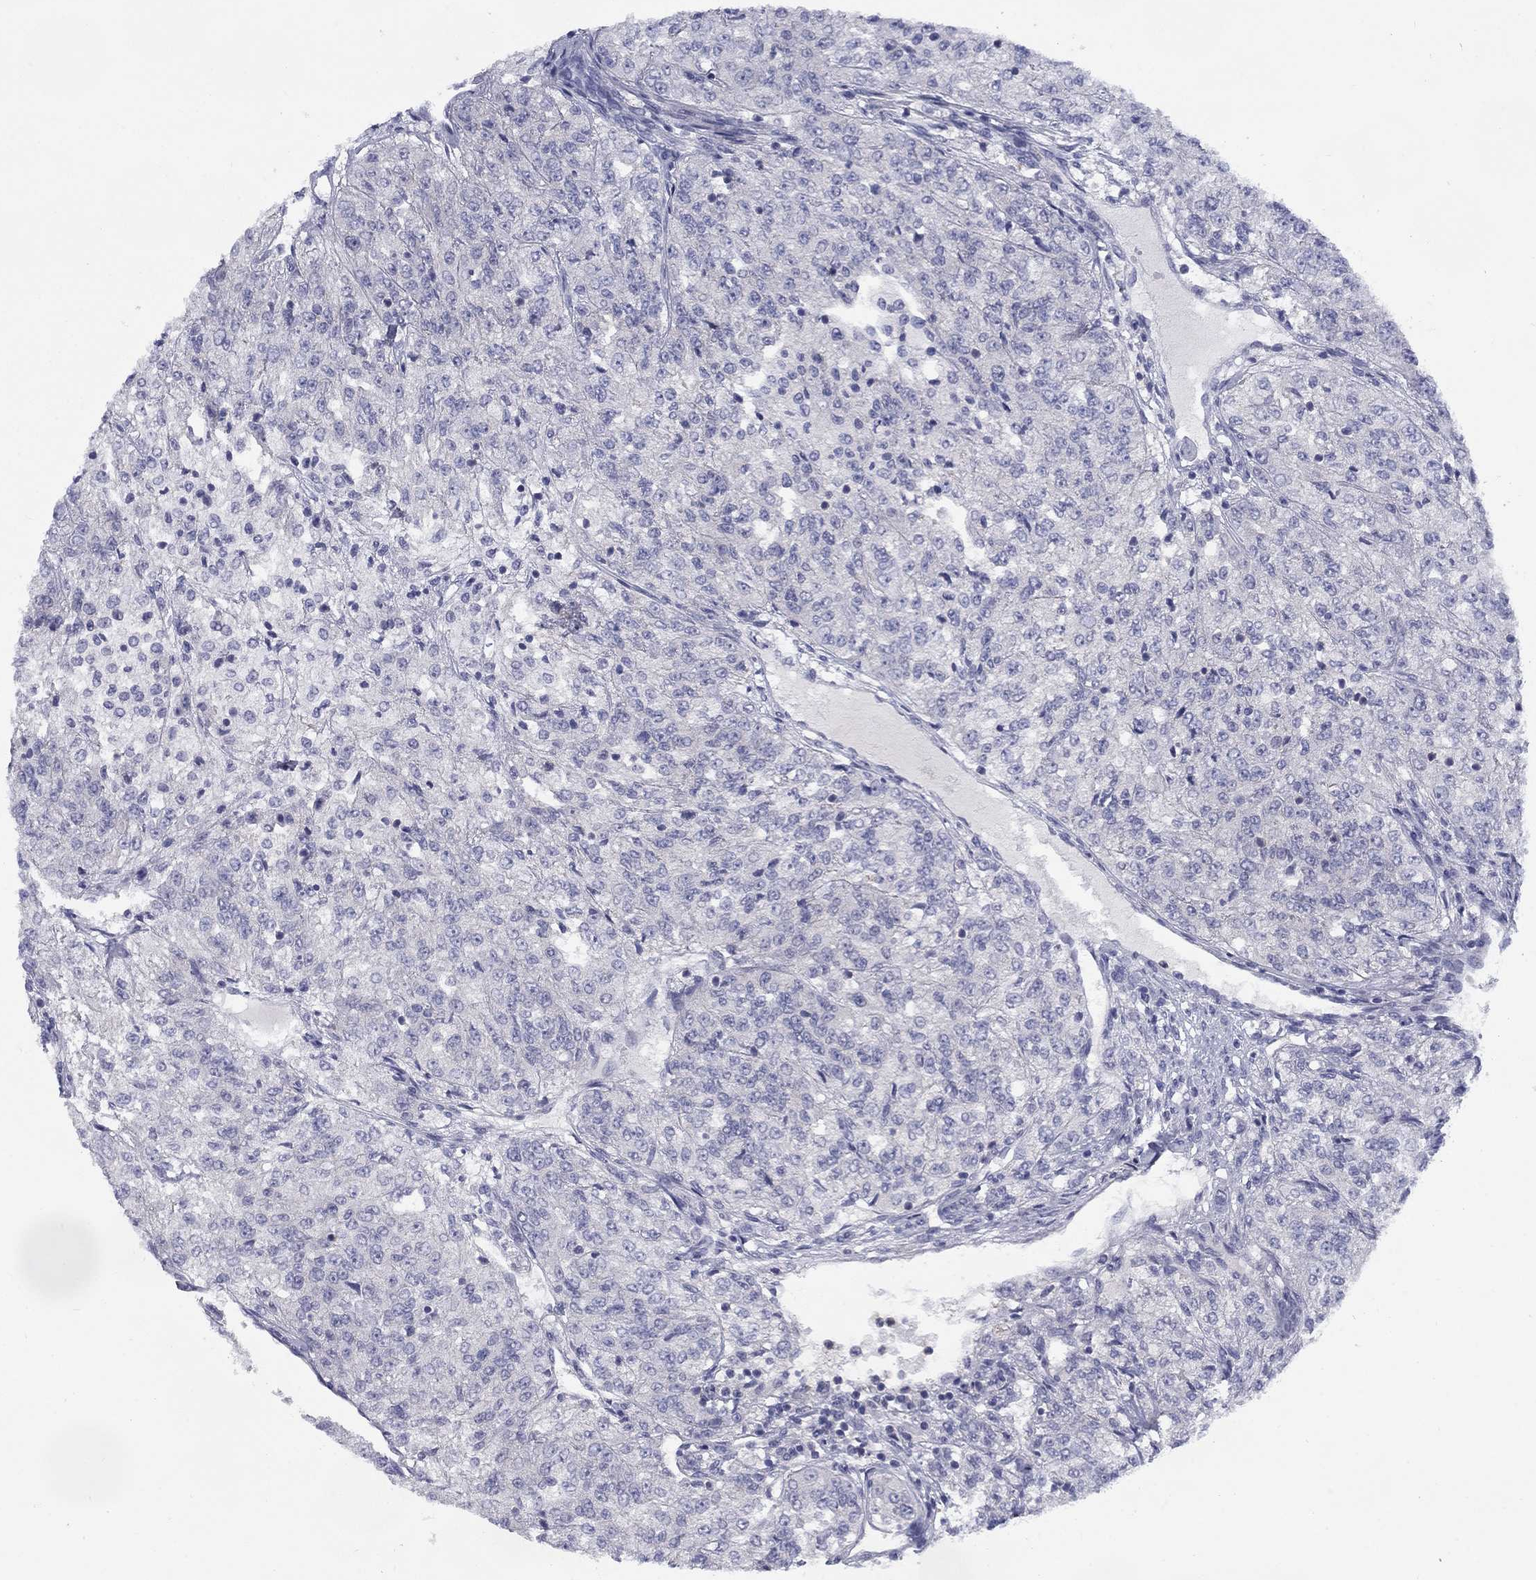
{"staining": {"intensity": "negative", "quantity": "none", "location": "none"}, "tissue": "renal cancer", "cell_type": "Tumor cells", "image_type": "cancer", "snomed": [{"axis": "morphology", "description": "Adenocarcinoma, NOS"}, {"axis": "topography", "description": "Kidney"}], "caption": "Immunohistochemistry (IHC) micrograph of renal adenocarcinoma stained for a protein (brown), which demonstrates no positivity in tumor cells.", "gene": "CACNA1A", "patient": {"sex": "female", "age": 63}}